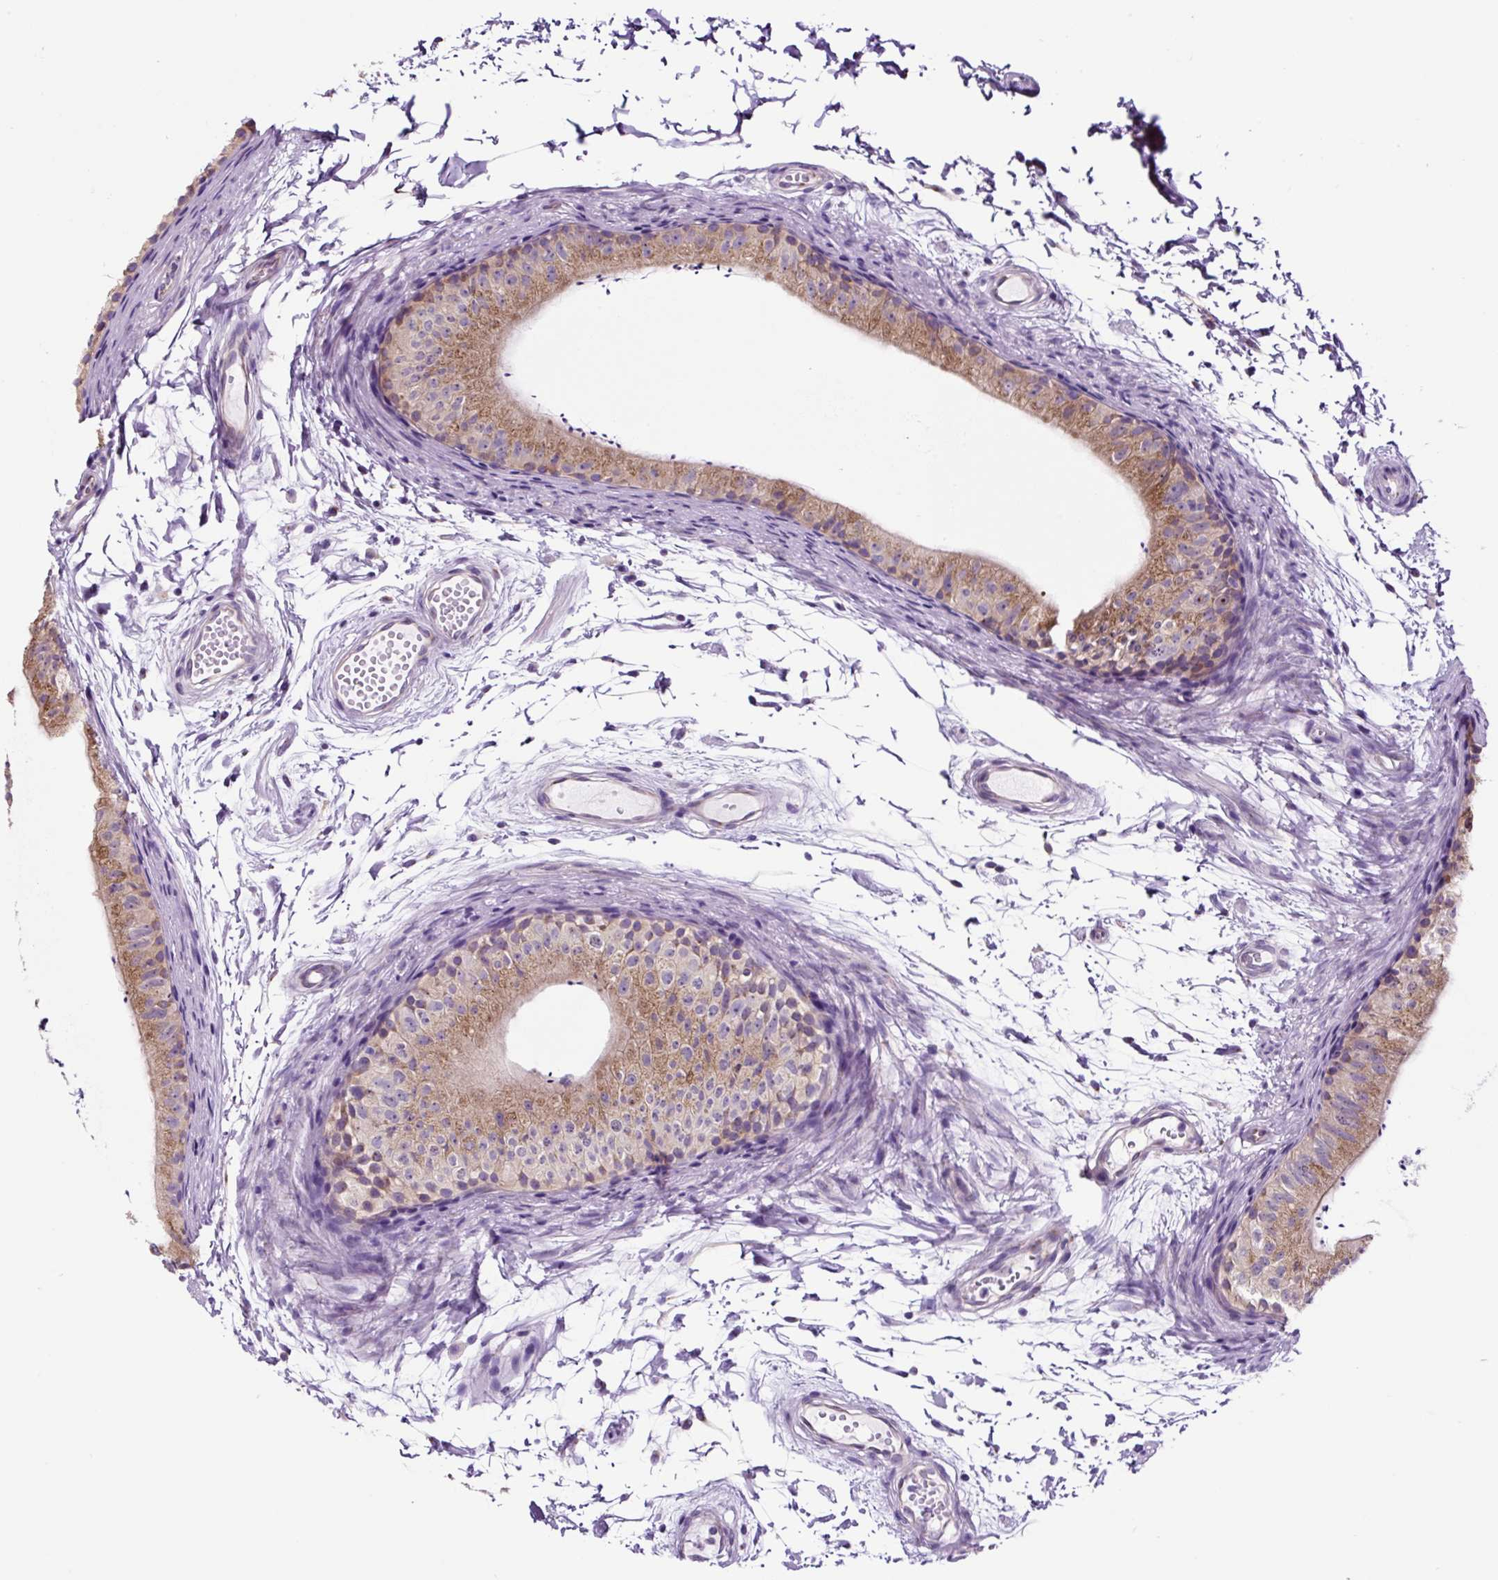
{"staining": {"intensity": "strong", "quantity": "25%-75%", "location": "cytoplasmic/membranous"}, "tissue": "epididymis", "cell_type": "Glandular cells", "image_type": "normal", "snomed": [{"axis": "morphology", "description": "Normal tissue, NOS"}, {"axis": "topography", "description": "Epididymis"}], "caption": "Human epididymis stained for a protein (brown) shows strong cytoplasmic/membranous positive positivity in about 25%-75% of glandular cells.", "gene": "GORASP1", "patient": {"sex": "male", "age": 50}}